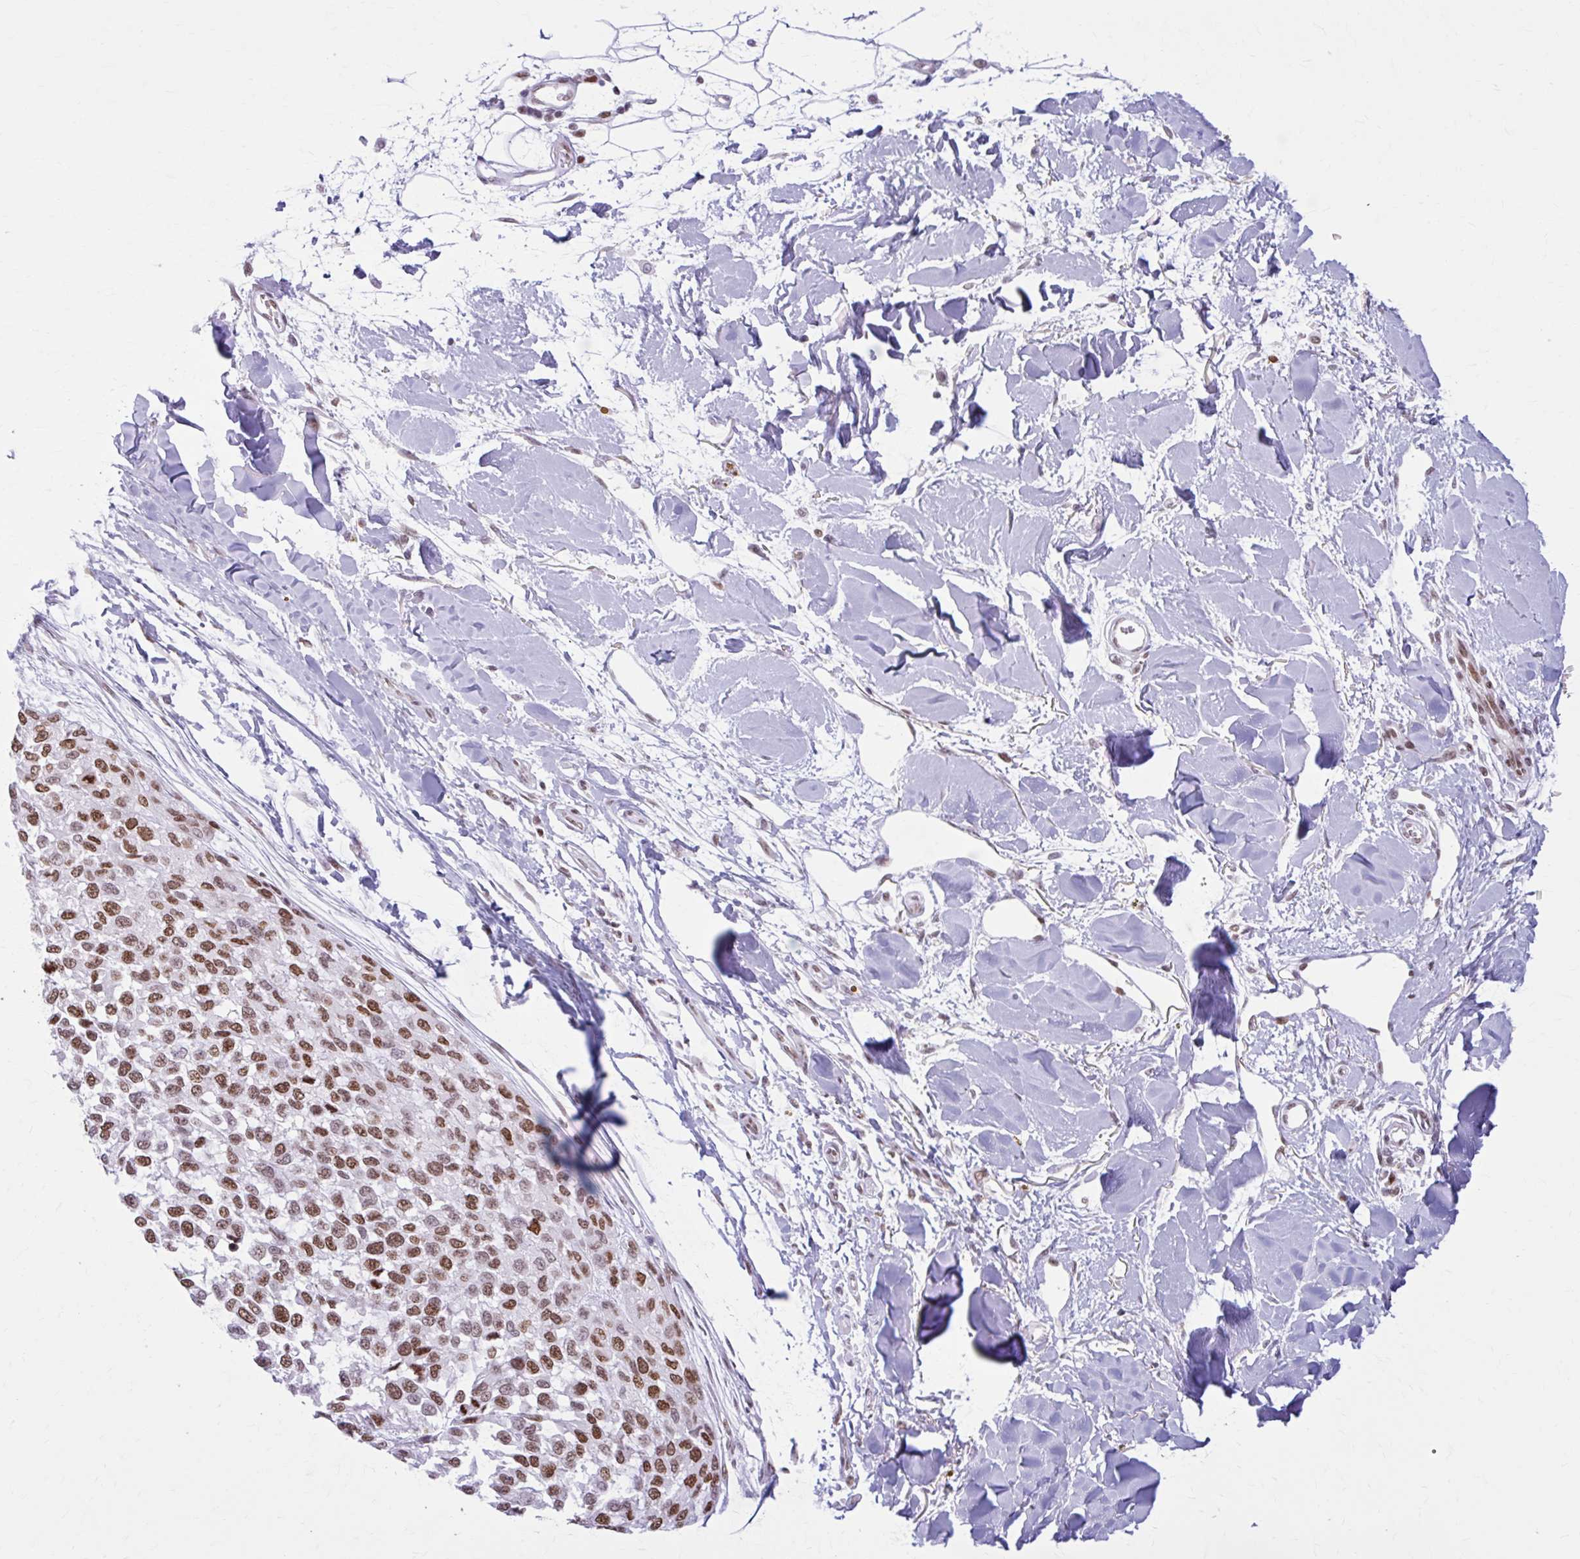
{"staining": {"intensity": "moderate", "quantity": ">75%", "location": "nuclear"}, "tissue": "melanoma", "cell_type": "Tumor cells", "image_type": "cancer", "snomed": [{"axis": "morphology", "description": "Malignant melanoma, NOS"}, {"axis": "topography", "description": "Skin"}], "caption": "Malignant melanoma stained with a protein marker shows moderate staining in tumor cells.", "gene": "PABIR1", "patient": {"sex": "male", "age": 62}}